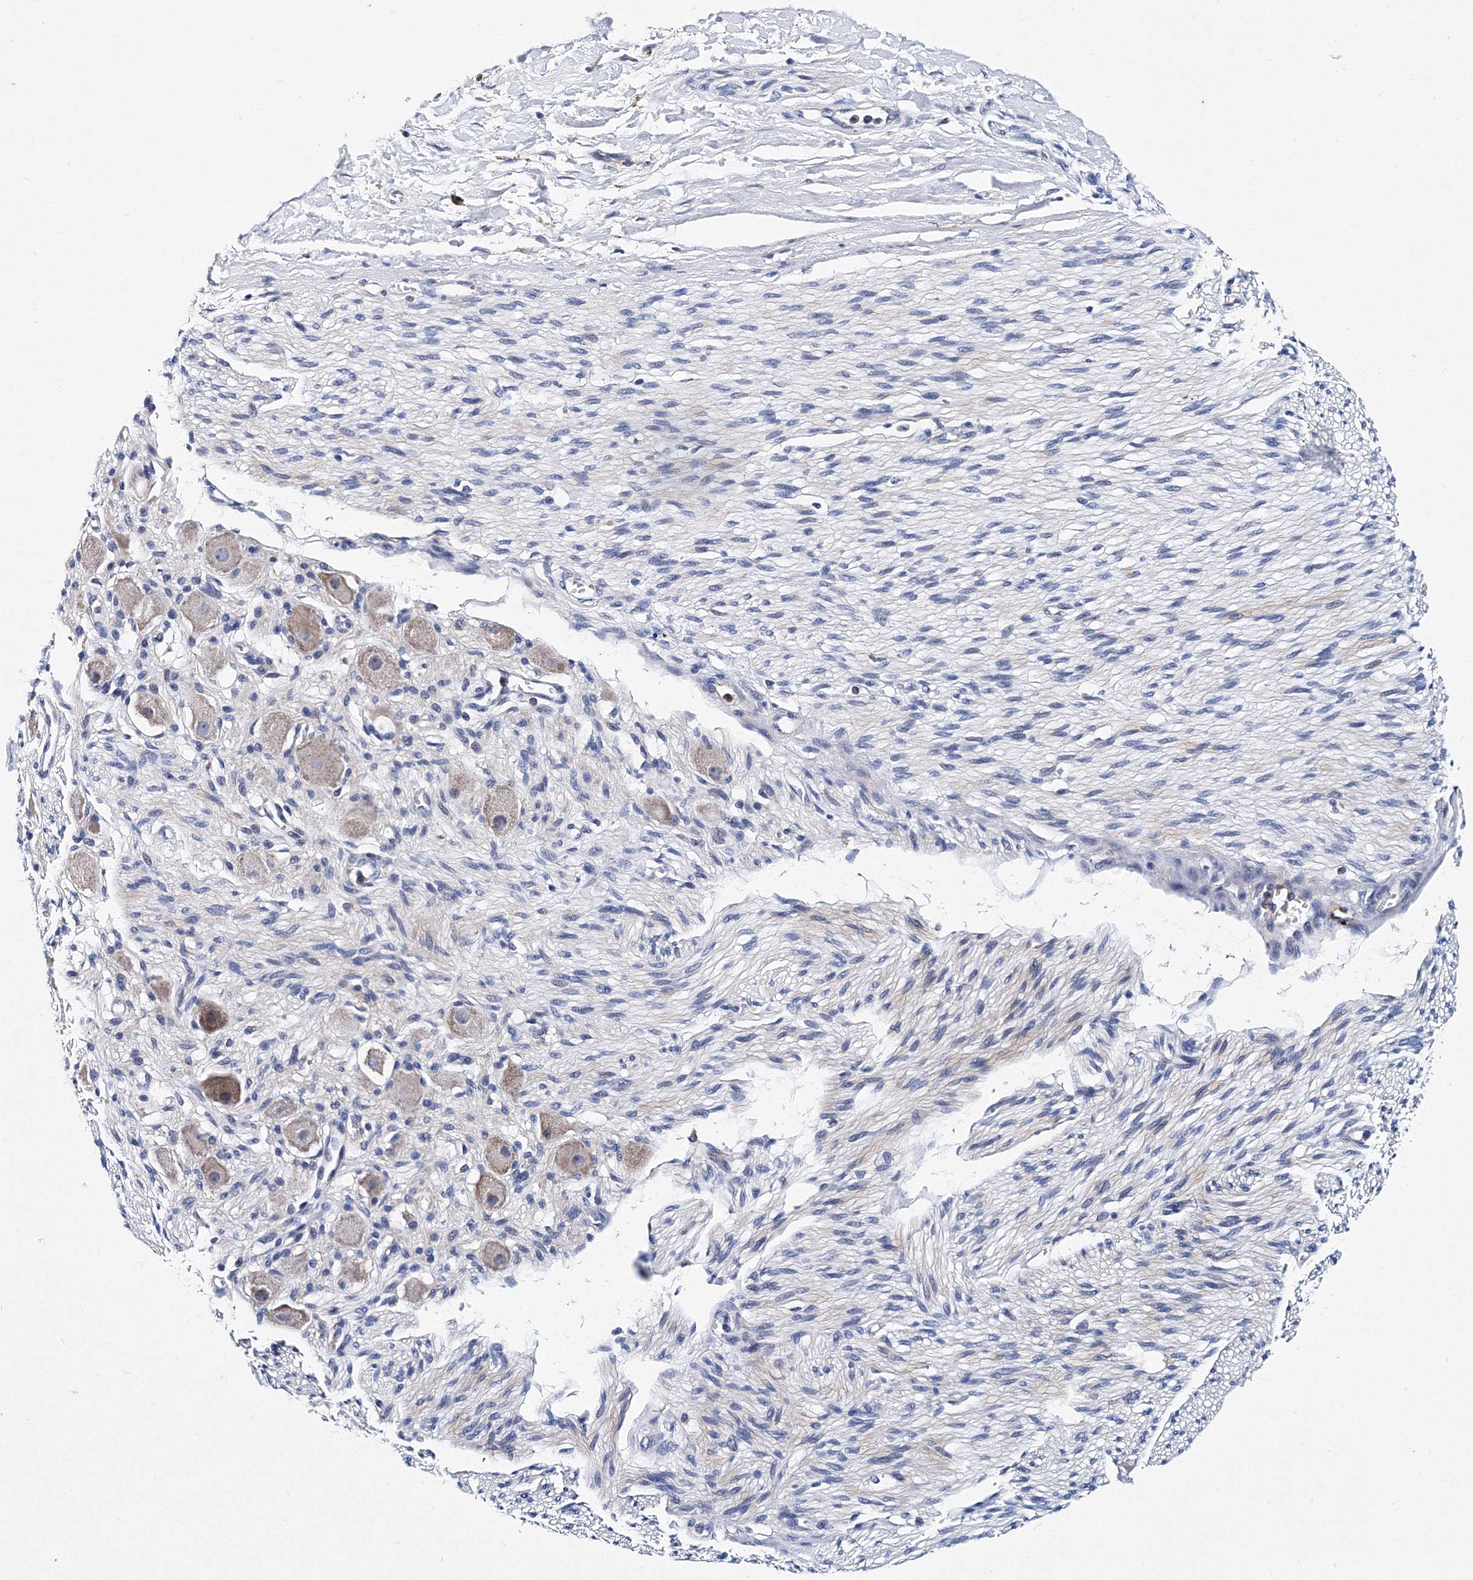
{"staining": {"intensity": "negative", "quantity": "none", "location": "none"}, "tissue": "adipose tissue", "cell_type": "Adipocytes", "image_type": "normal", "snomed": [{"axis": "morphology", "description": "Normal tissue, NOS"}, {"axis": "topography", "description": "Kidney"}, {"axis": "topography", "description": "Peripheral nerve tissue"}], "caption": "Adipocytes are negative for protein expression in benign human adipose tissue. (DAB immunohistochemistry, high magnification).", "gene": "TRPM2", "patient": {"sex": "male", "age": 7}}